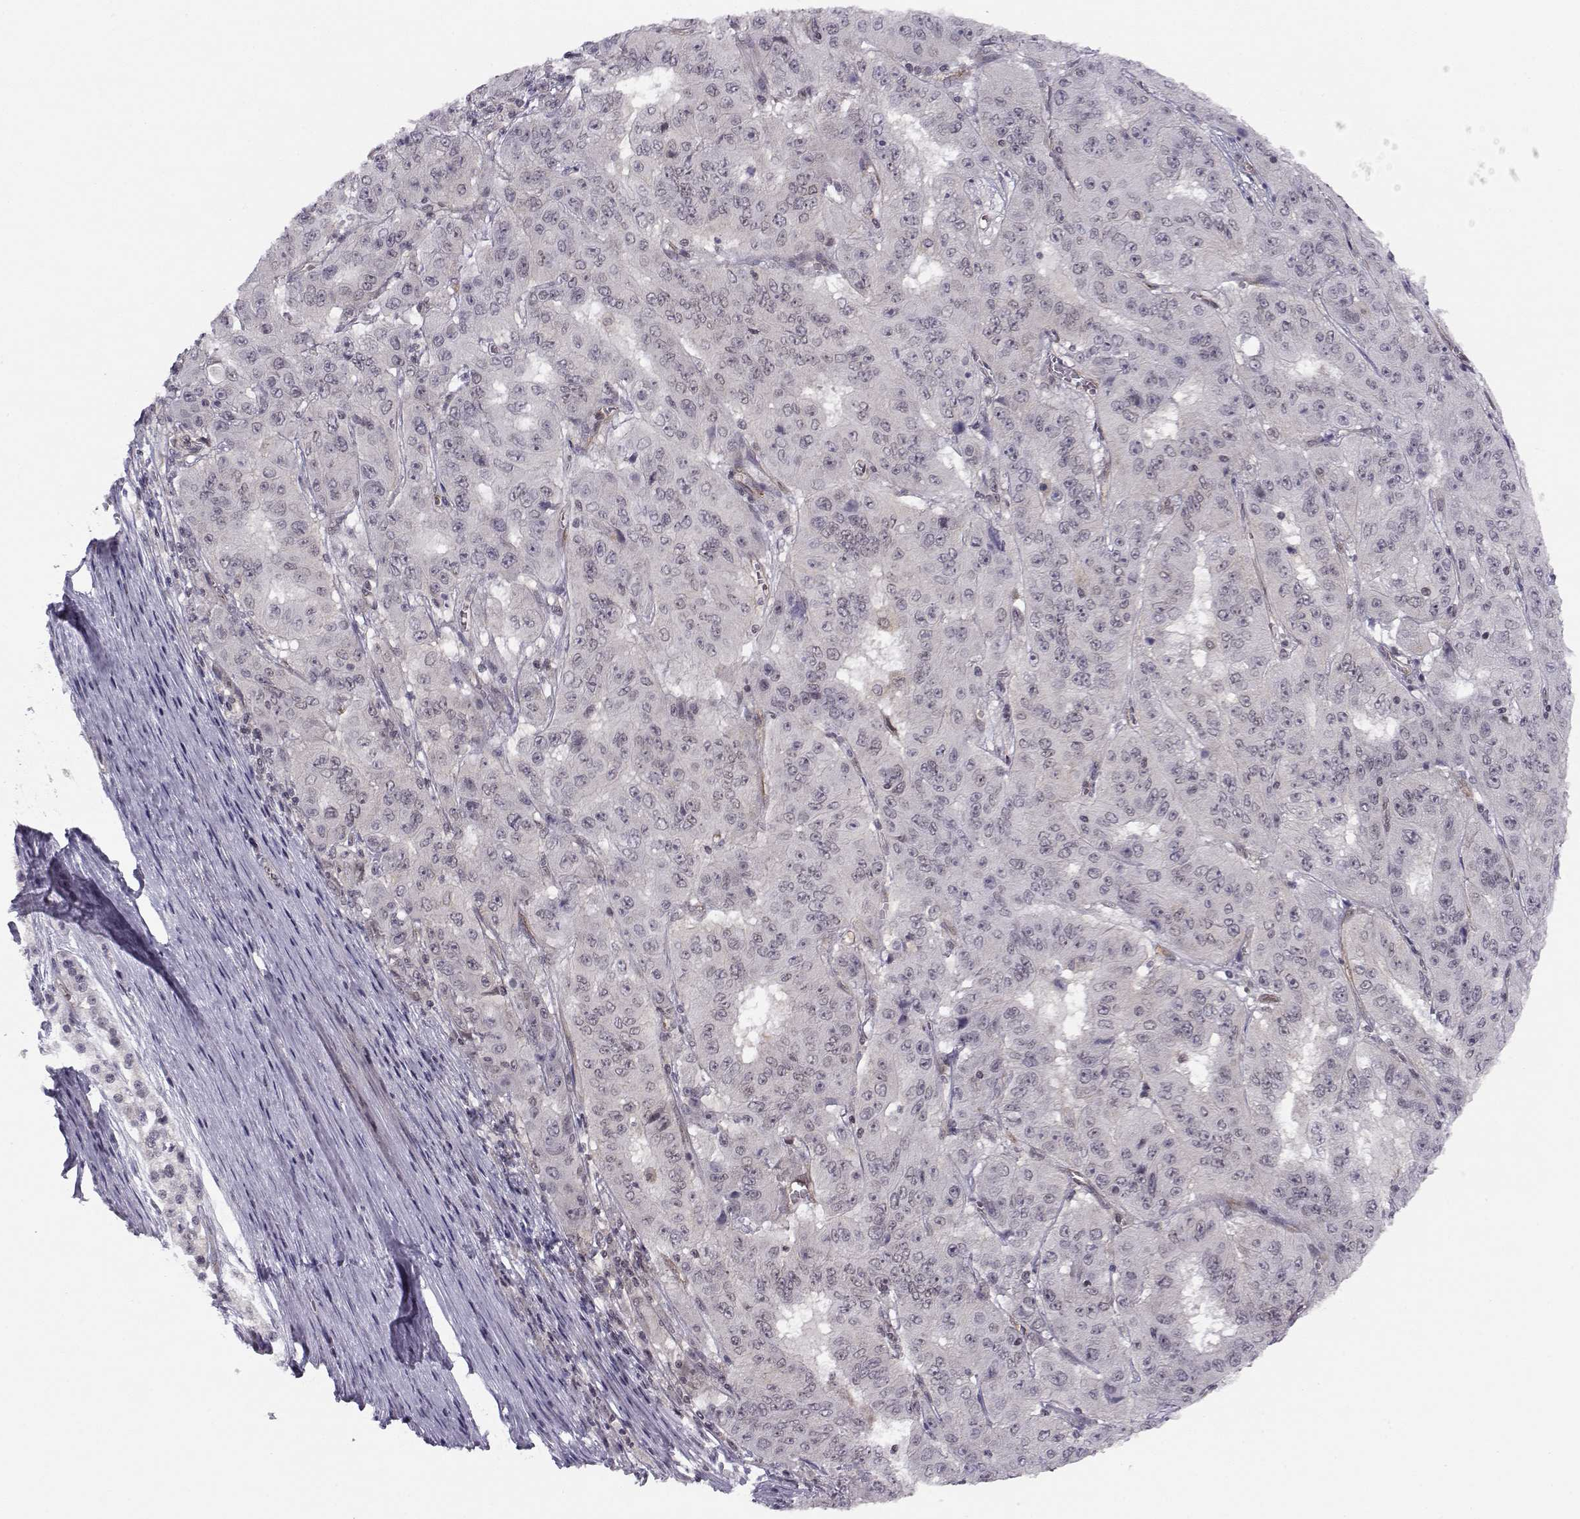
{"staining": {"intensity": "negative", "quantity": "none", "location": "none"}, "tissue": "pancreatic cancer", "cell_type": "Tumor cells", "image_type": "cancer", "snomed": [{"axis": "morphology", "description": "Adenocarcinoma, NOS"}, {"axis": "topography", "description": "Pancreas"}], "caption": "High power microscopy photomicrograph of an immunohistochemistry micrograph of pancreatic cancer (adenocarcinoma), revealing no significant expression in tumor cells.", "gene": "KIF13B", "patient": {"sex": "male", "age": 63}}